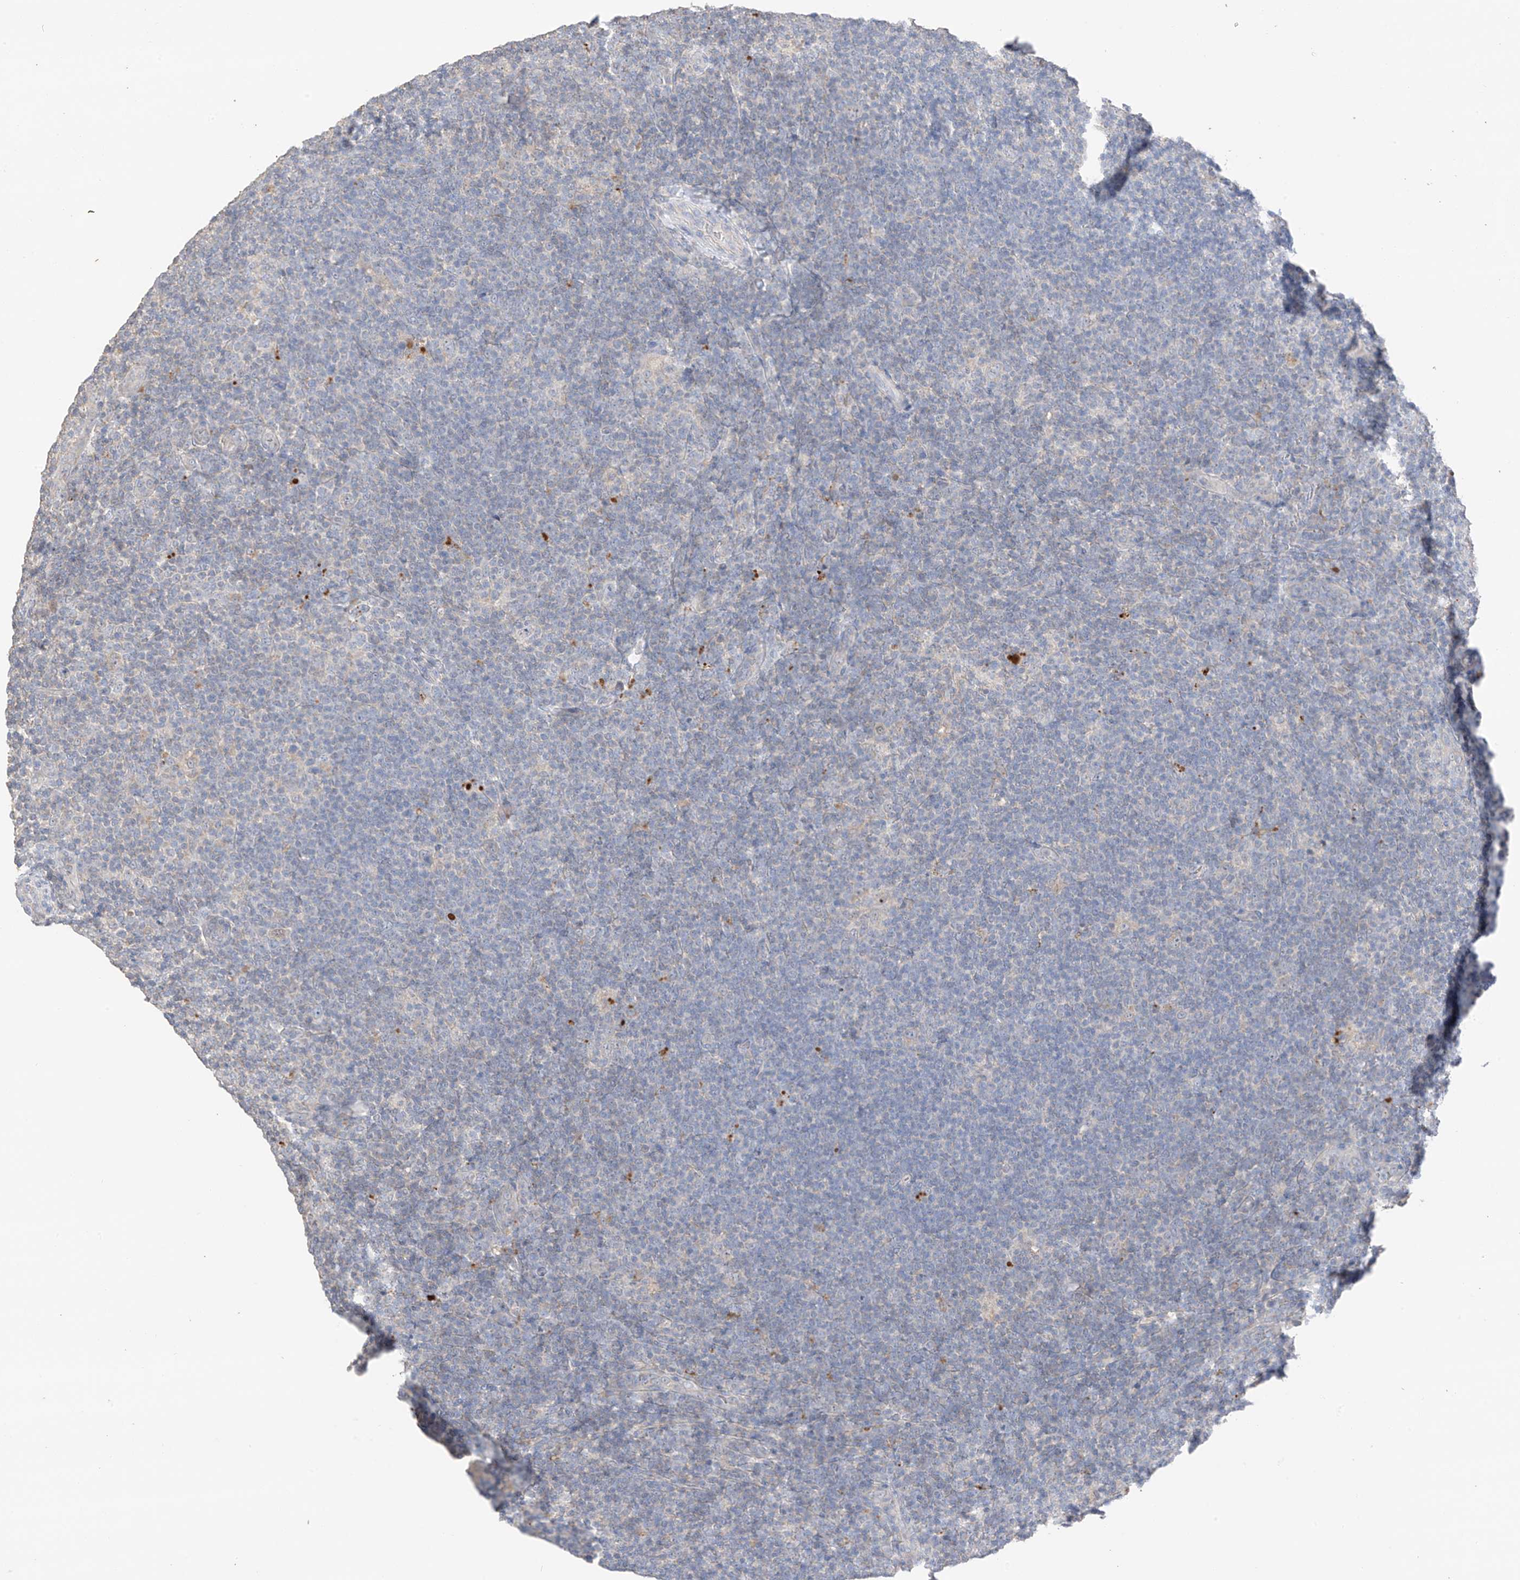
{"staining": {"intensity": "negative", "quantity": "none", "location": "none"}, "tissue": "lymphoma", "cell_type": "Tumor cells", "image_type": "cancer", "snomed": [{"axis": "morphology", "description": "Hodgkin's disease, NOS"}, {"axis": "topography", "description": "Lymph node"}], "caption": "High power microscopy image of an immunohistochemistry (IHC) image of Hodgkin's disease, revealing no significant expression in tumor cells.", "gene": "CAPN13", "patient": {"sex": "female", "age": 57}}